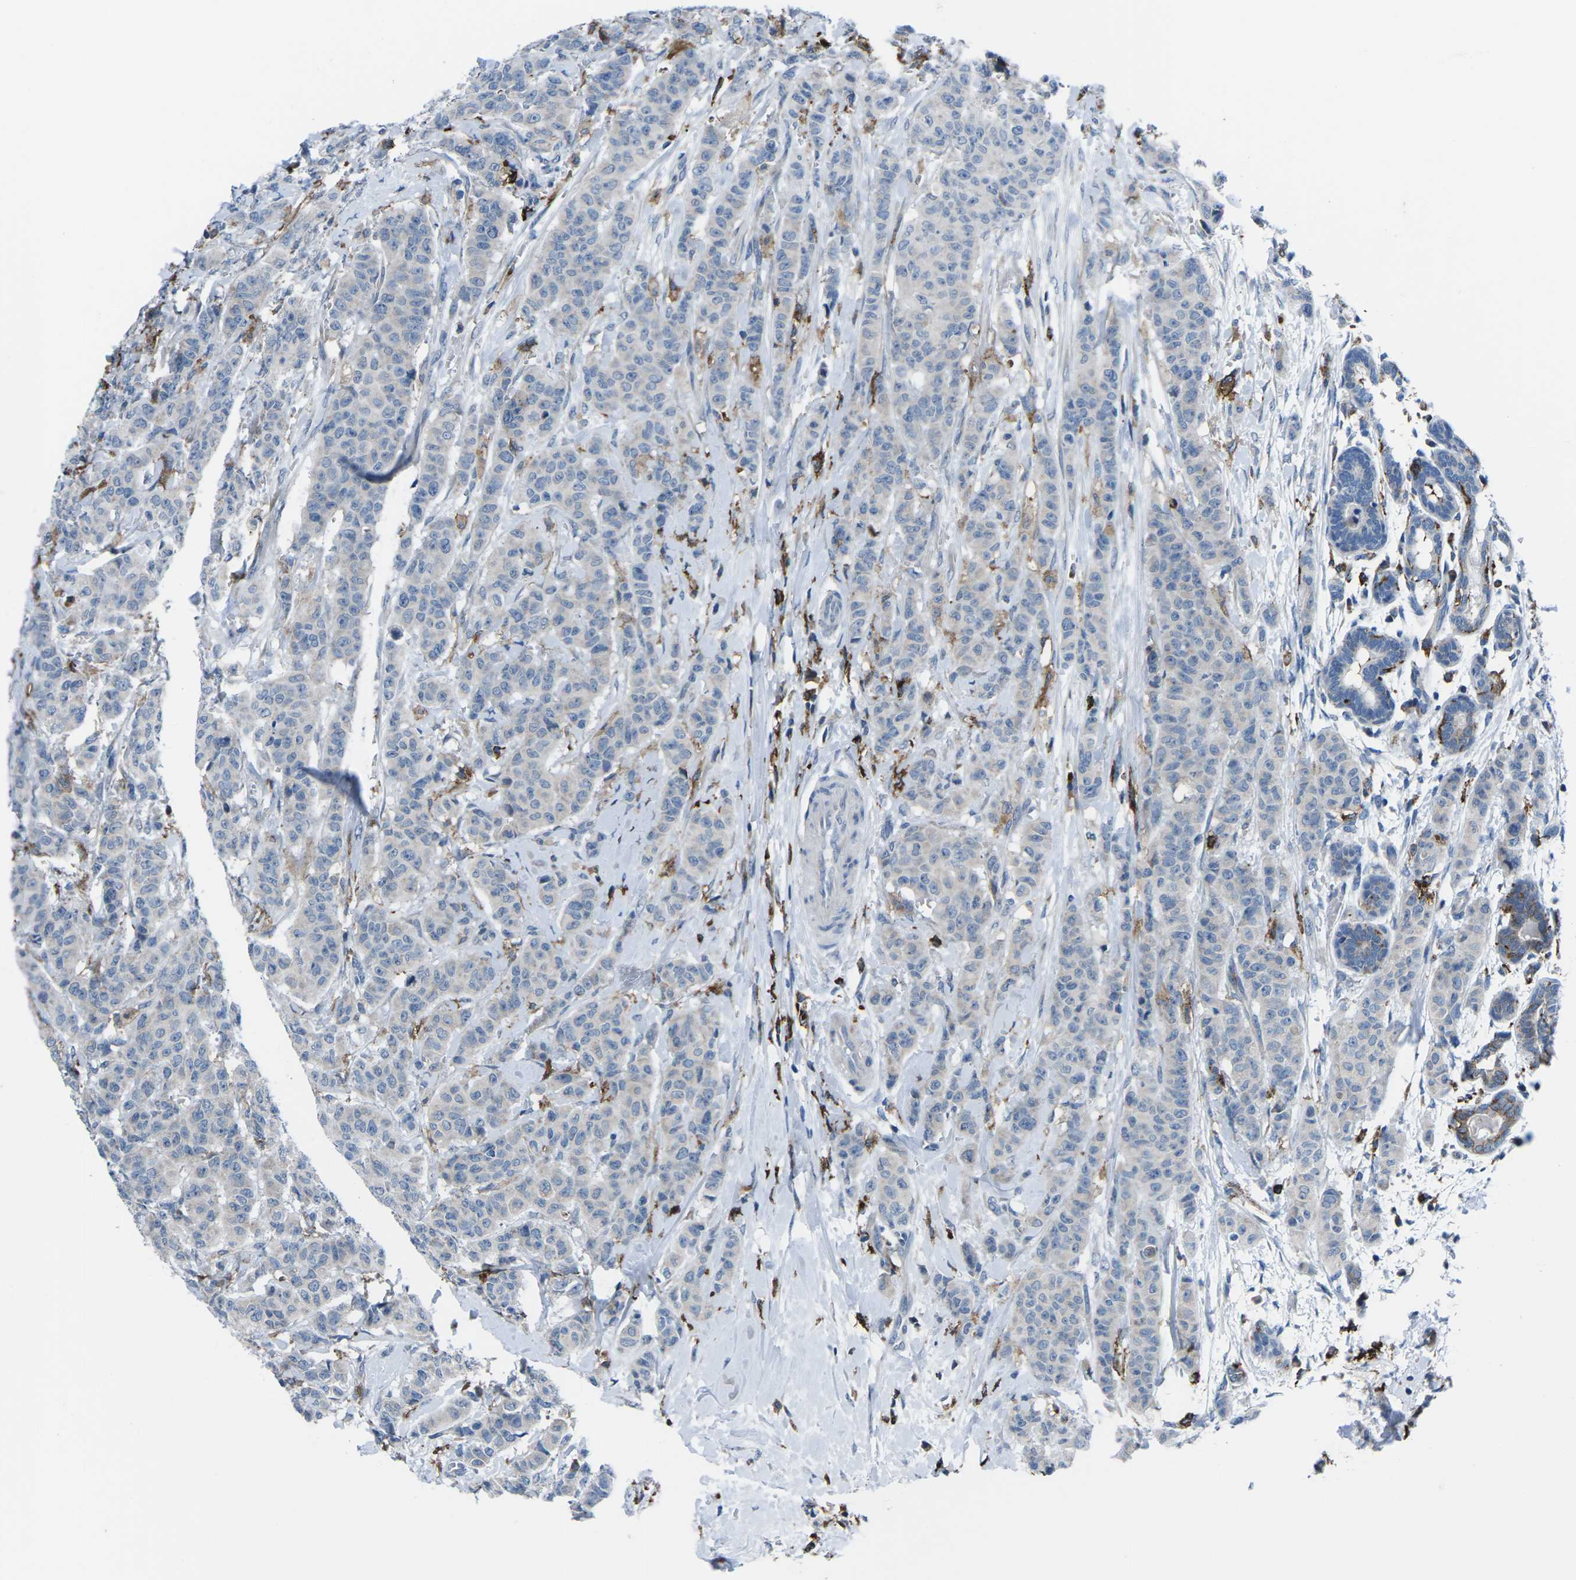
{"staining": {"intensity": "negative", "quantity": "none", "location": "none"}, "tissue": "breast cancer", "cell_type": "Tumor cells", "image_type": "cancer", "snomed": [{"axis": "morphology", "description": "Normal tissue, NOS"}, {"axis": "morphology", "description": "Duct carcinoma"}, {"axis": "topography", "description": "Breast"}], "caption": "There is no significant expression in tumor cells of infiltrating ductal carcinoma (breast).", "gene": "PTPN1", "patient": {"sex": "female", "age": 40}}